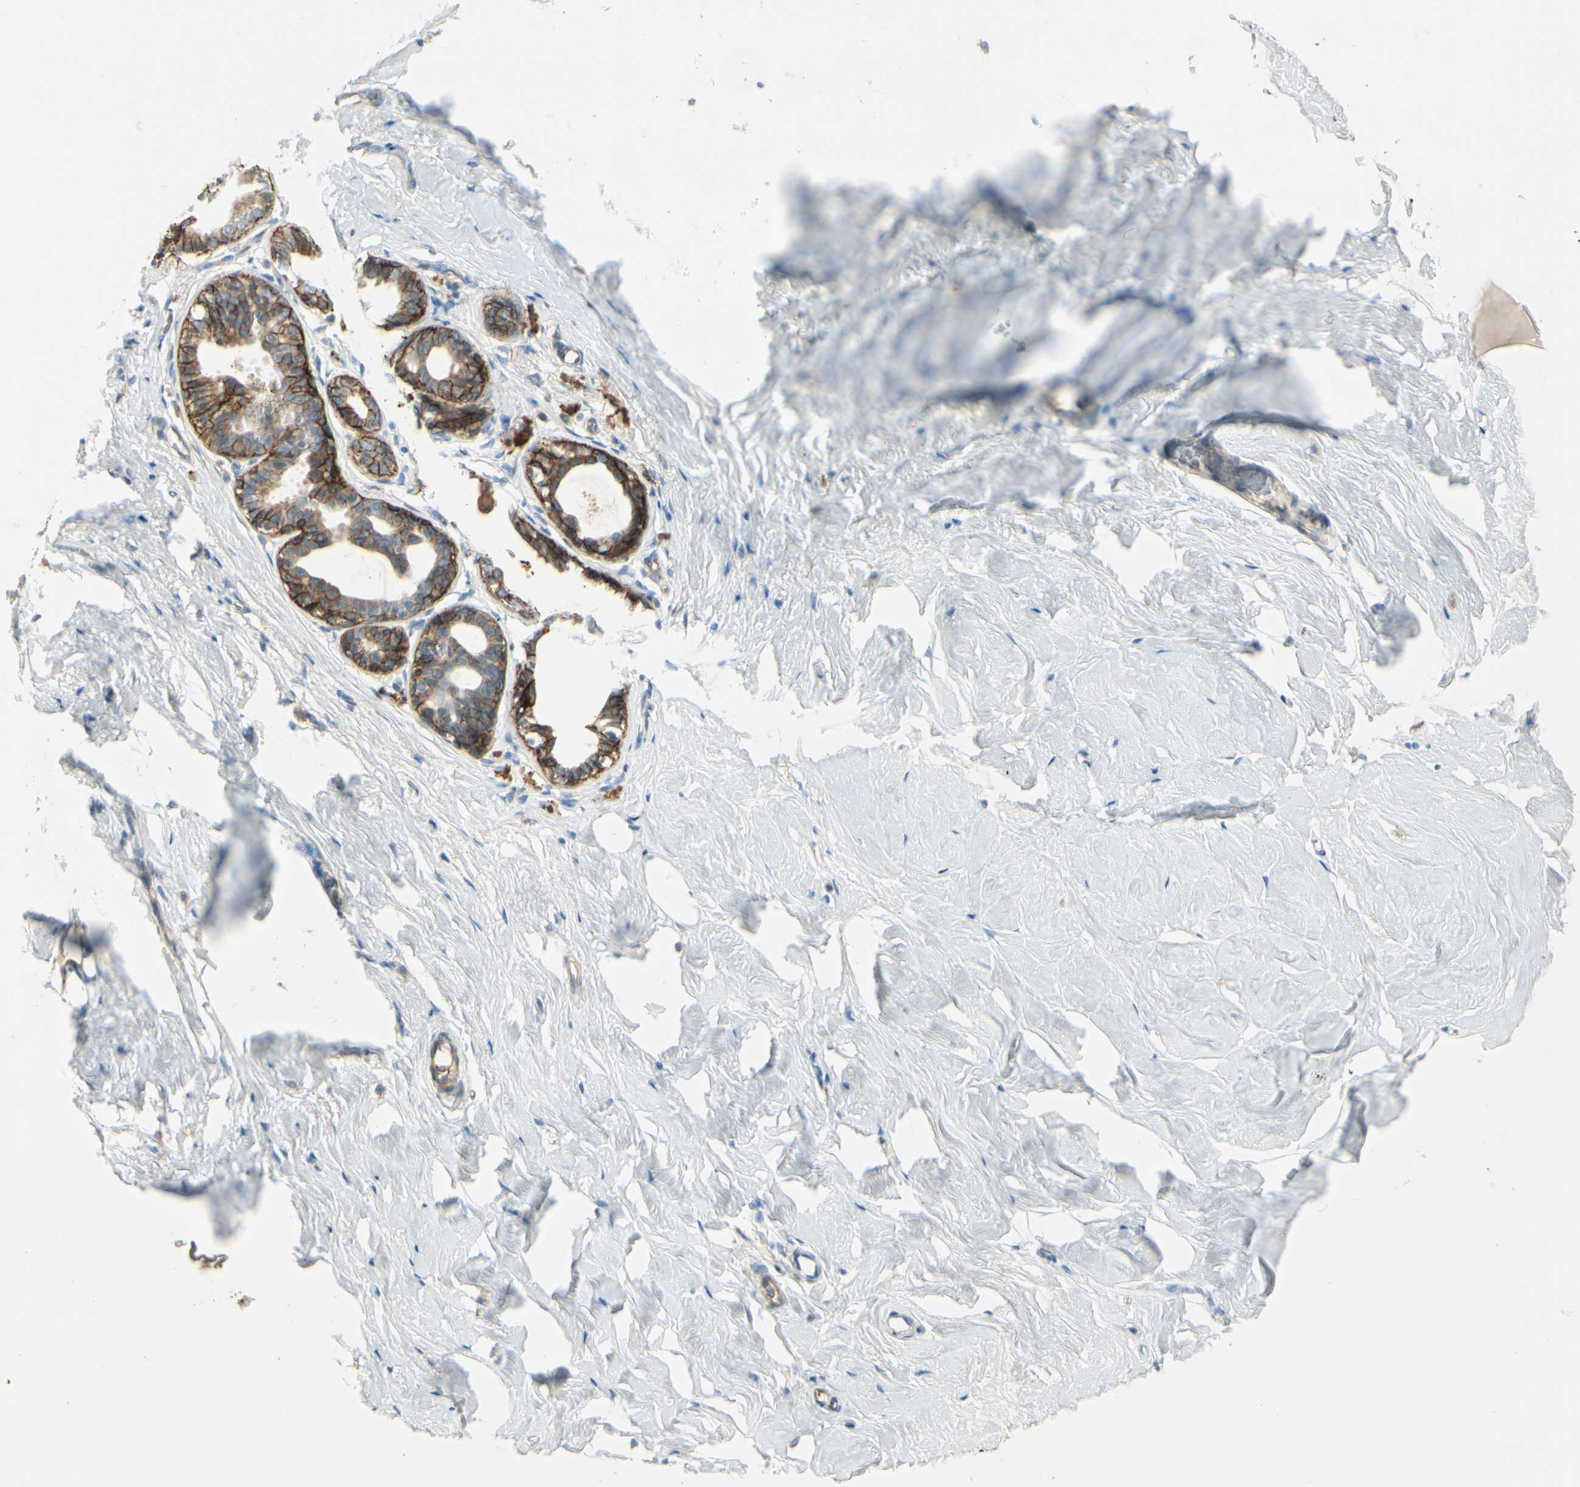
{"staining": {"intensity": "negative", "quantity": "none", "location": "none"}, "tissue": "breast", "cell_type": "Adipocytes", "image_type": "normal", "snomed": [{"axis": "morphology", "description": "Normal tissue, NOS"}, {"axis": "topography", "description": "Breast"}], "caption": "The micrograph shows no significant positivity in adipocytes of breast. The staining was performed using DAB to visualize the protein expression in brown, while the nuclei were stained in blue with hematoxylin (Magnification: 20x).", "gene": "ITGA3", "patient": {"sex": "female", "age": 75}}